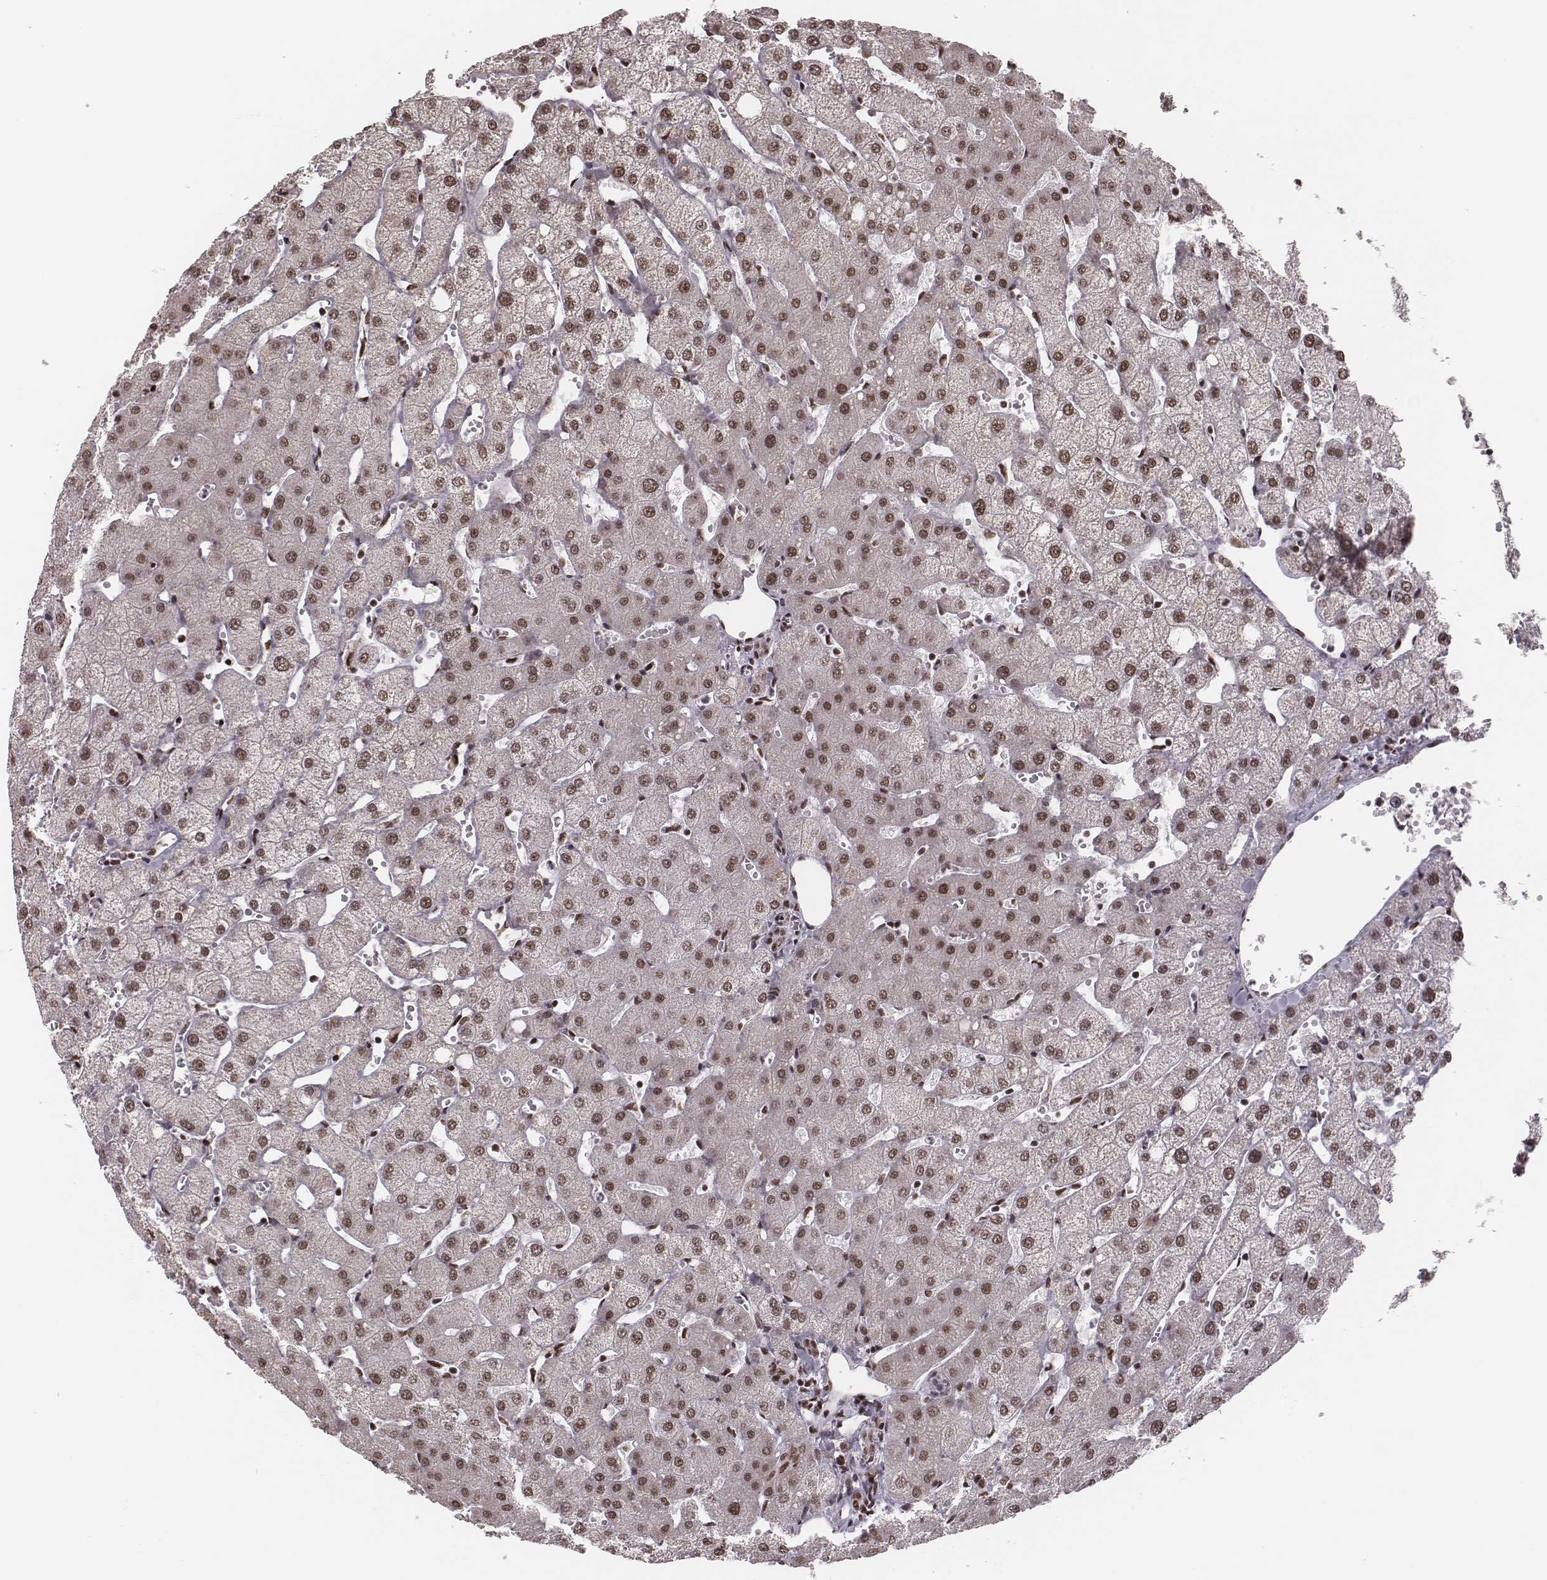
{"staining": {"intensity": "moderate", "quantity": ">75%", "location": "nuclear"}, "tissue": "liver", "cell_type": "Cholangiocytes", "image_type": "normal", "snomed": [{"axis": "morphology", "description": "Normal tissue, NOS"}, {"axis": "topography", "description": "Liver"}], "caption": "Cholangiocytes demonstrate medium levels of moderate nuclear positivity in about >75% of cells in benign human liver. The staining was performed using DAB (3,3'-diaminobenzidine), with brown indicating positive protein expression. Nuclei are stained blue with hematoxylin.", "gene": "LUC7L", "patient": {"sex": "female", "age": 54}}